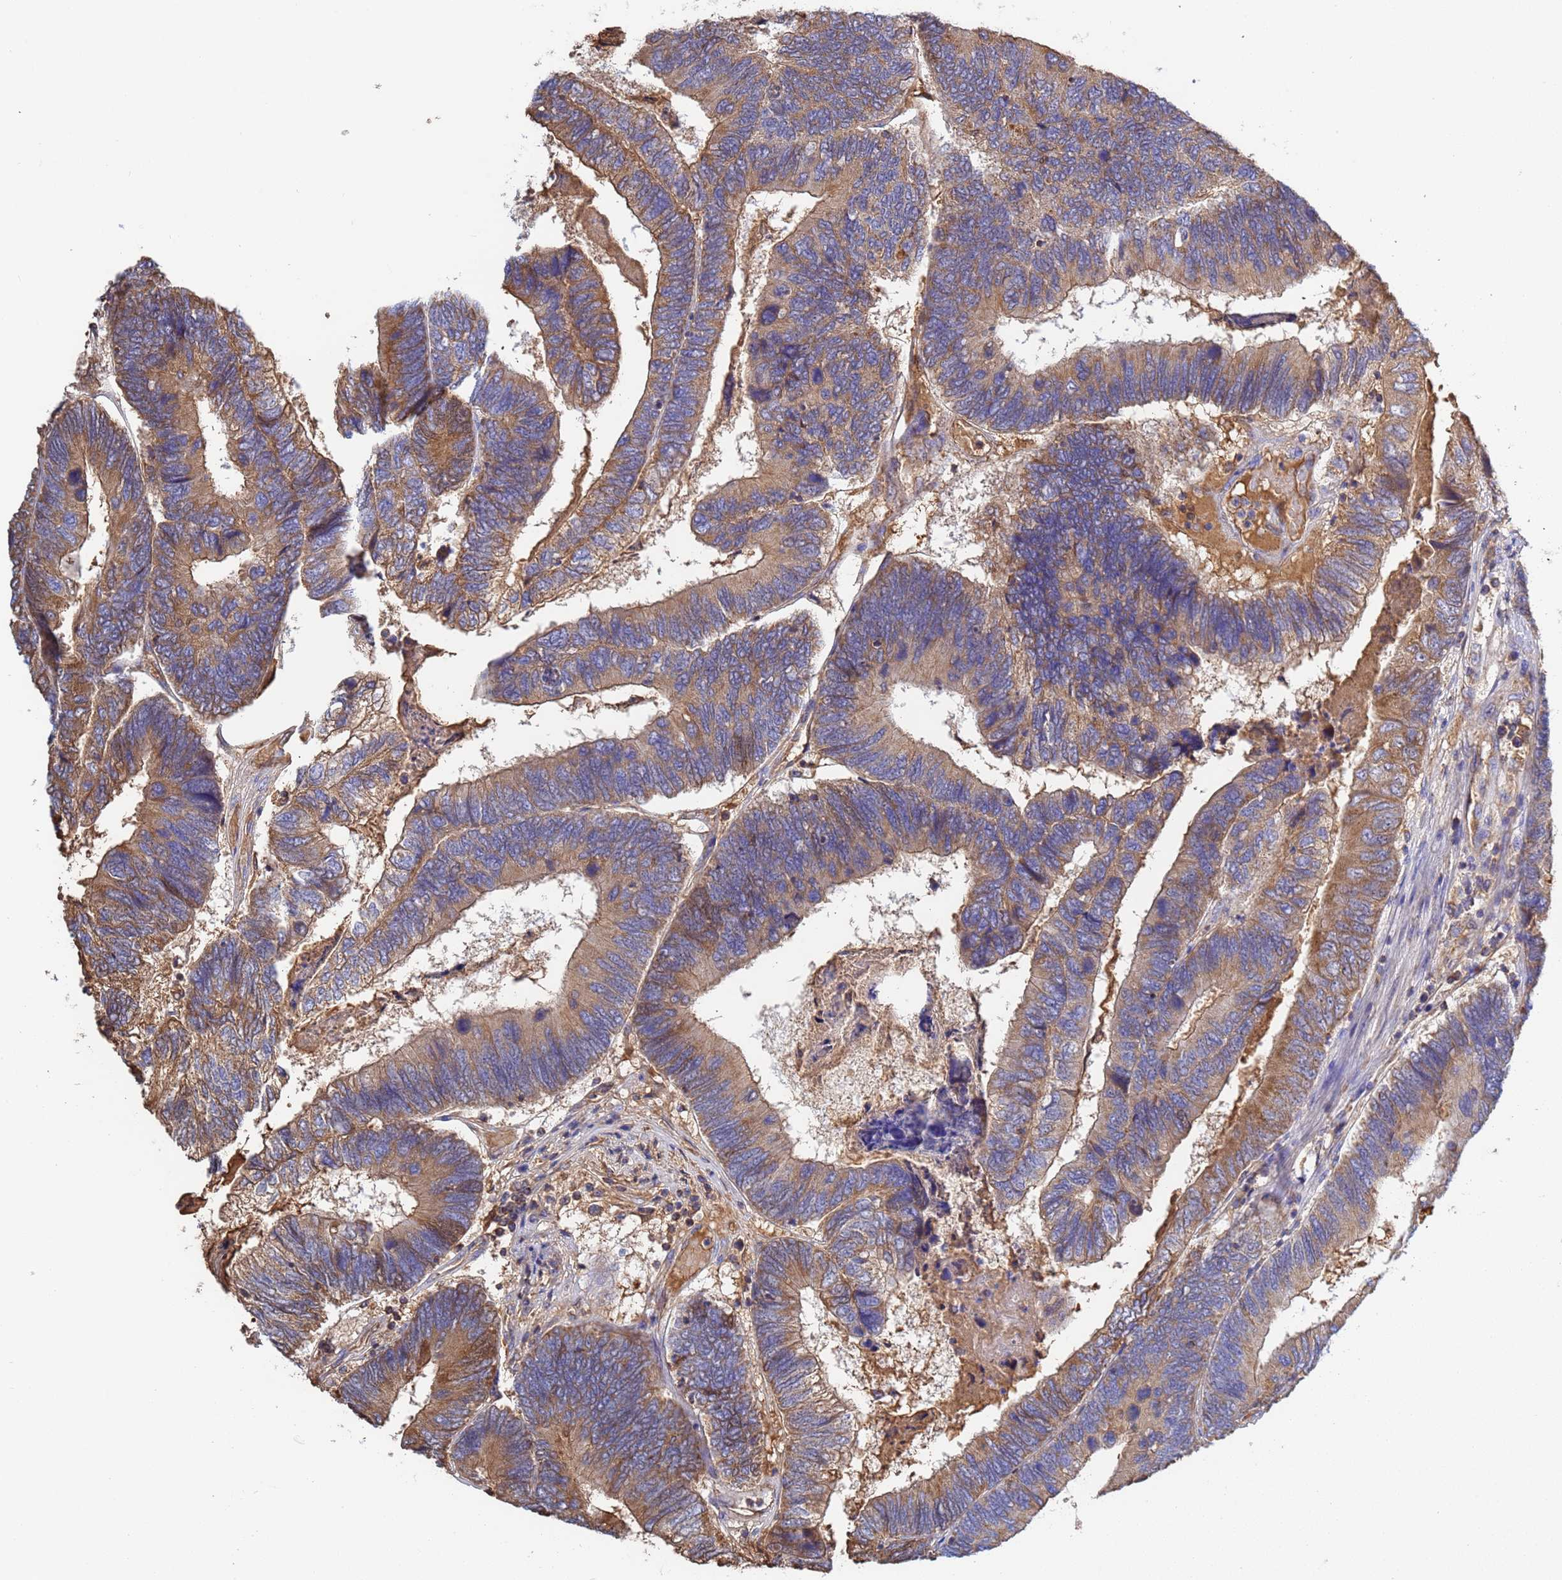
{"staining": {"intensity": "moderate", "quantity": ">75%", "location": "cytoplasmic/membranous"}, "tissue": "colorectal cancer", "cell_type": "Tumor cells", "image_type": "cancer", "snomed": [{"axis": "morphology", "description": "Adenocarcinoma, NOS"}, {"axis": "topography", "description": "Colon"}], "caption": "This image demonstrates colorectal cancer stained with immunohistochemistry (IHC) to label a protein in brown. The cytoplasmic/membranous of tumor cells show moderate positivity for the protein. Nuclei are counter-stained blue.", "gene": "GLUD1", "patient": {"sex": "female", "age": 67}}